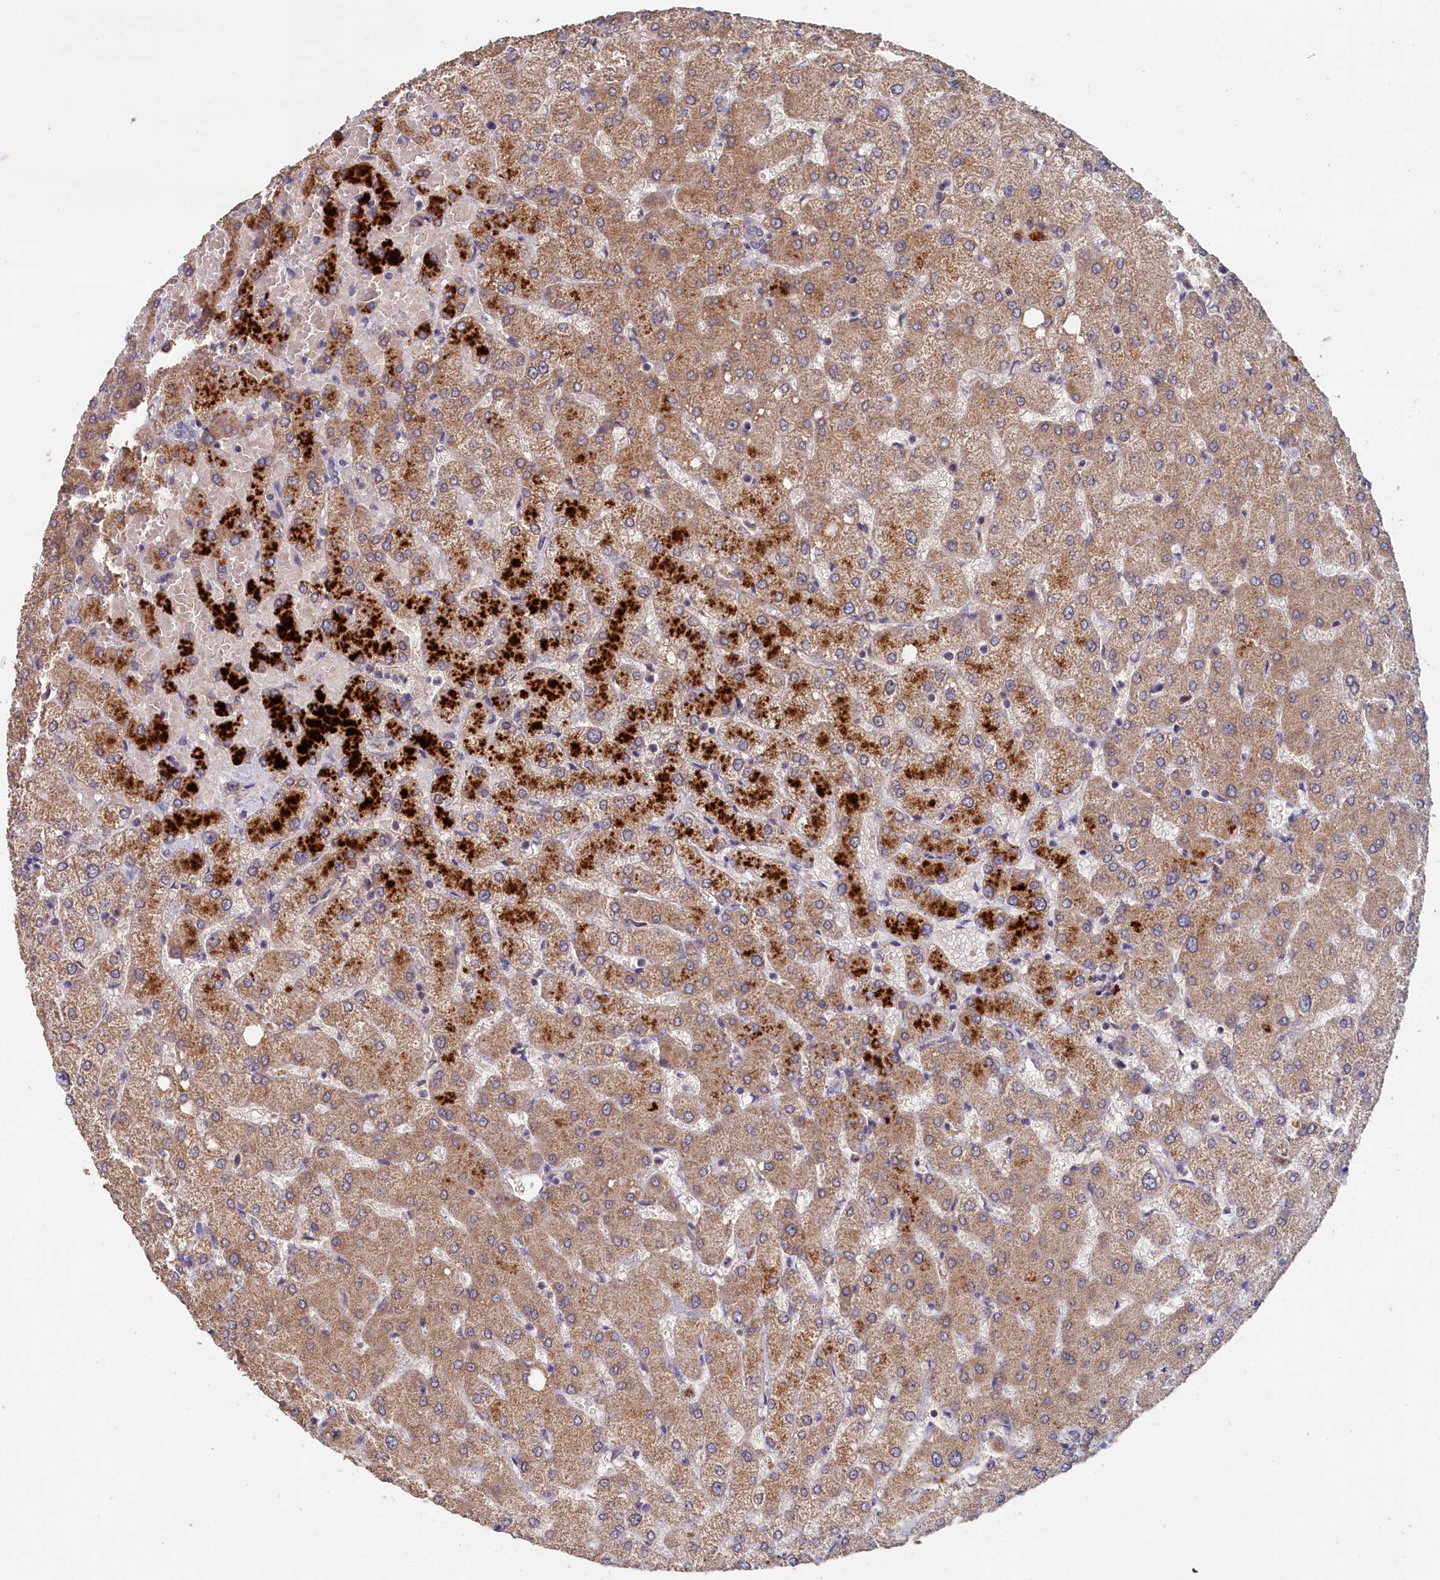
{"staining": {"intensity": "negative", "quantity": "none", "location": "none"}, "tissue": "liver", "cell_type": "Cholangiocytes", "image_type": "normal", "snomed": [{"axis": "morphology", "description": "Normal tissue, NOS"}, {"axis": "topography", "description": "Liver"}], "caption": "Human liver stained for a protein using immunohistochemistry displays no staining in cholangiocytes.", "gene": "CELF5", "patient": {"sex": "female", "age": 54}}